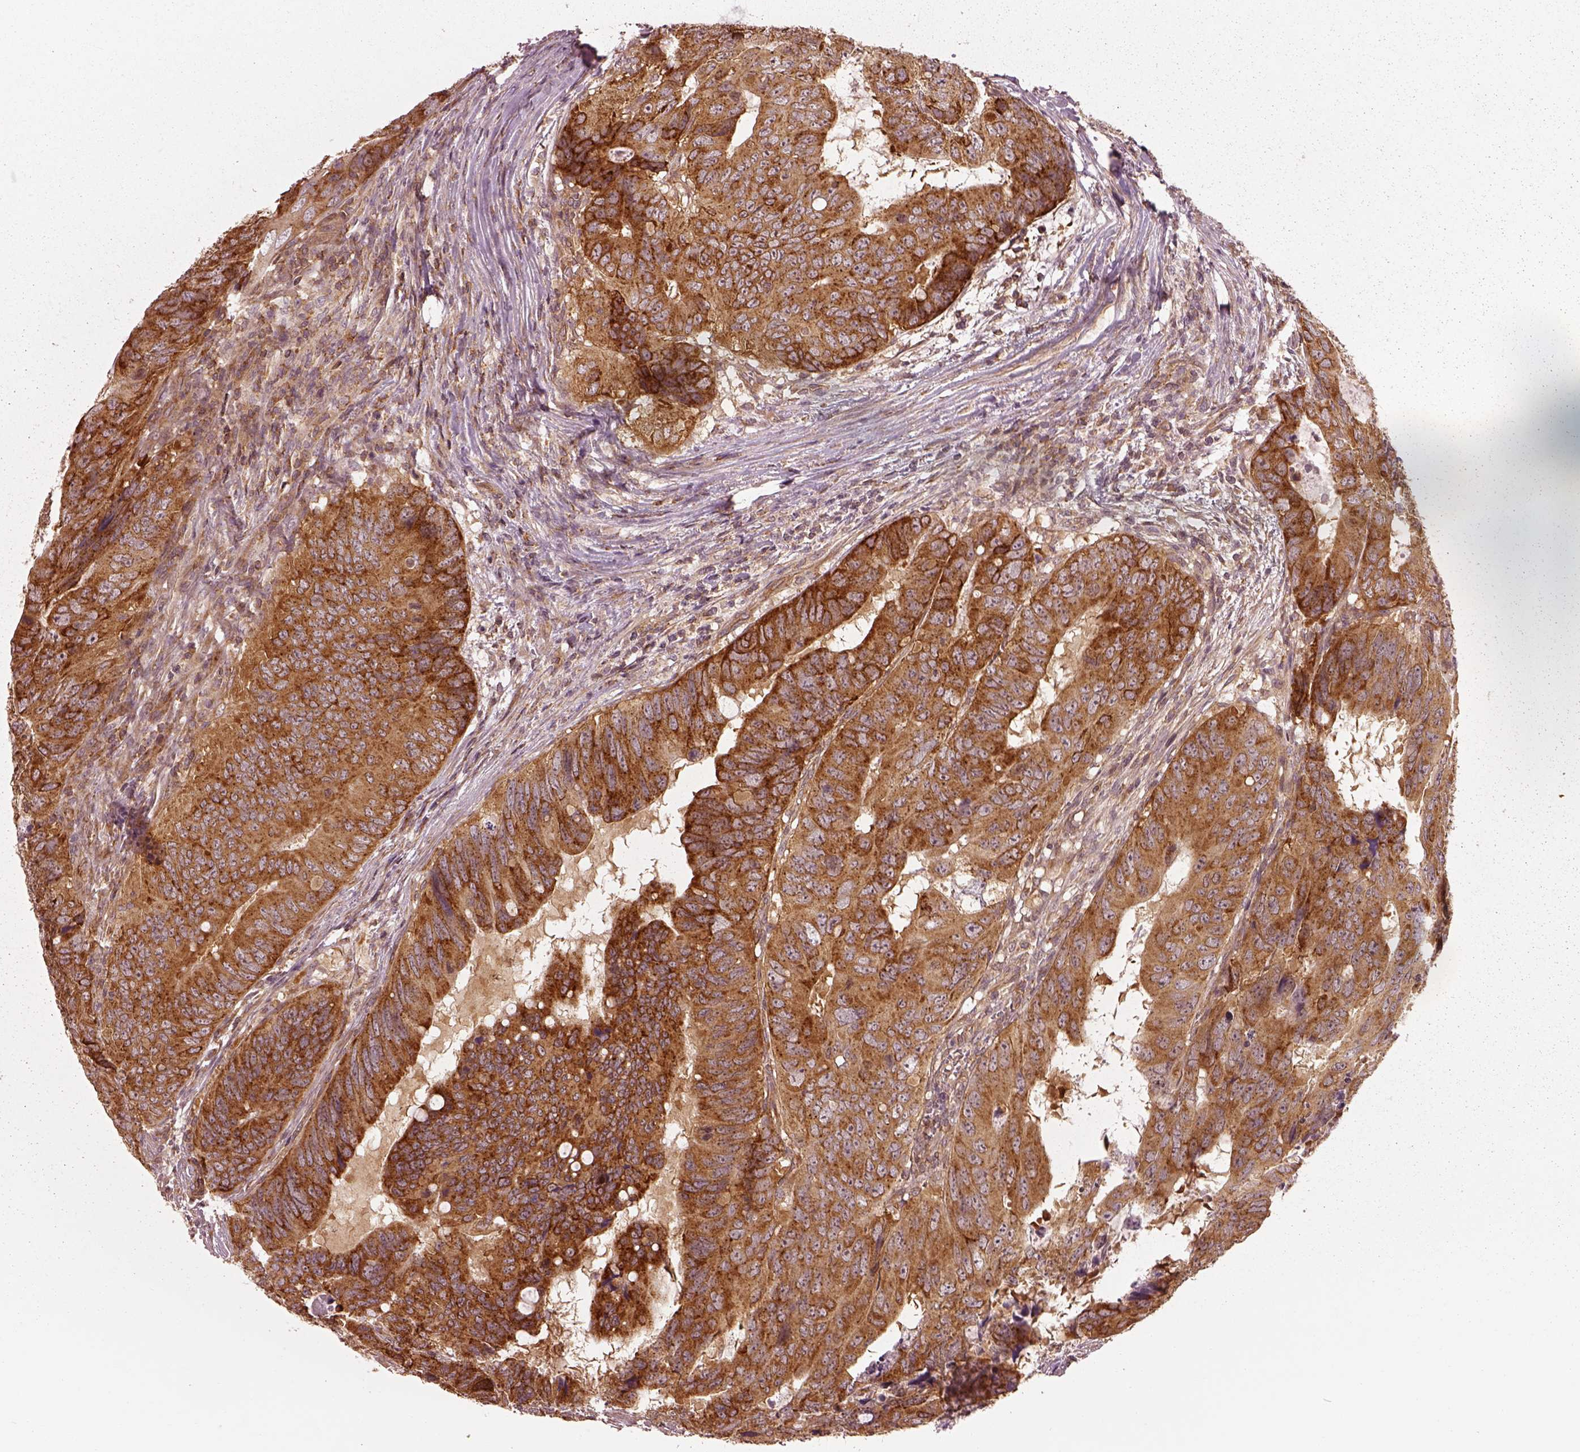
{"staining": {"intensity": "strong", "quantity": "25%-75%", "location": "cytoplasmic/membranous"}, "tissue": "colorectal cancer", "cell_type": "Tumor cells", "image_type": "cancer", "snomed": [{"axis": "morphology", "description": "Adenocarcinoma, NOS"}, {"axis": "topography", "description": "Colon"}], "caption": "Tumor cells demonstrate high levels of strong cytoplasmic/membranous expression in about 25%-75% of cells in human adenocarcinoma (colorectal).", "gene": "LSM14A", "patient": {"sex": "male", "age": 79}}